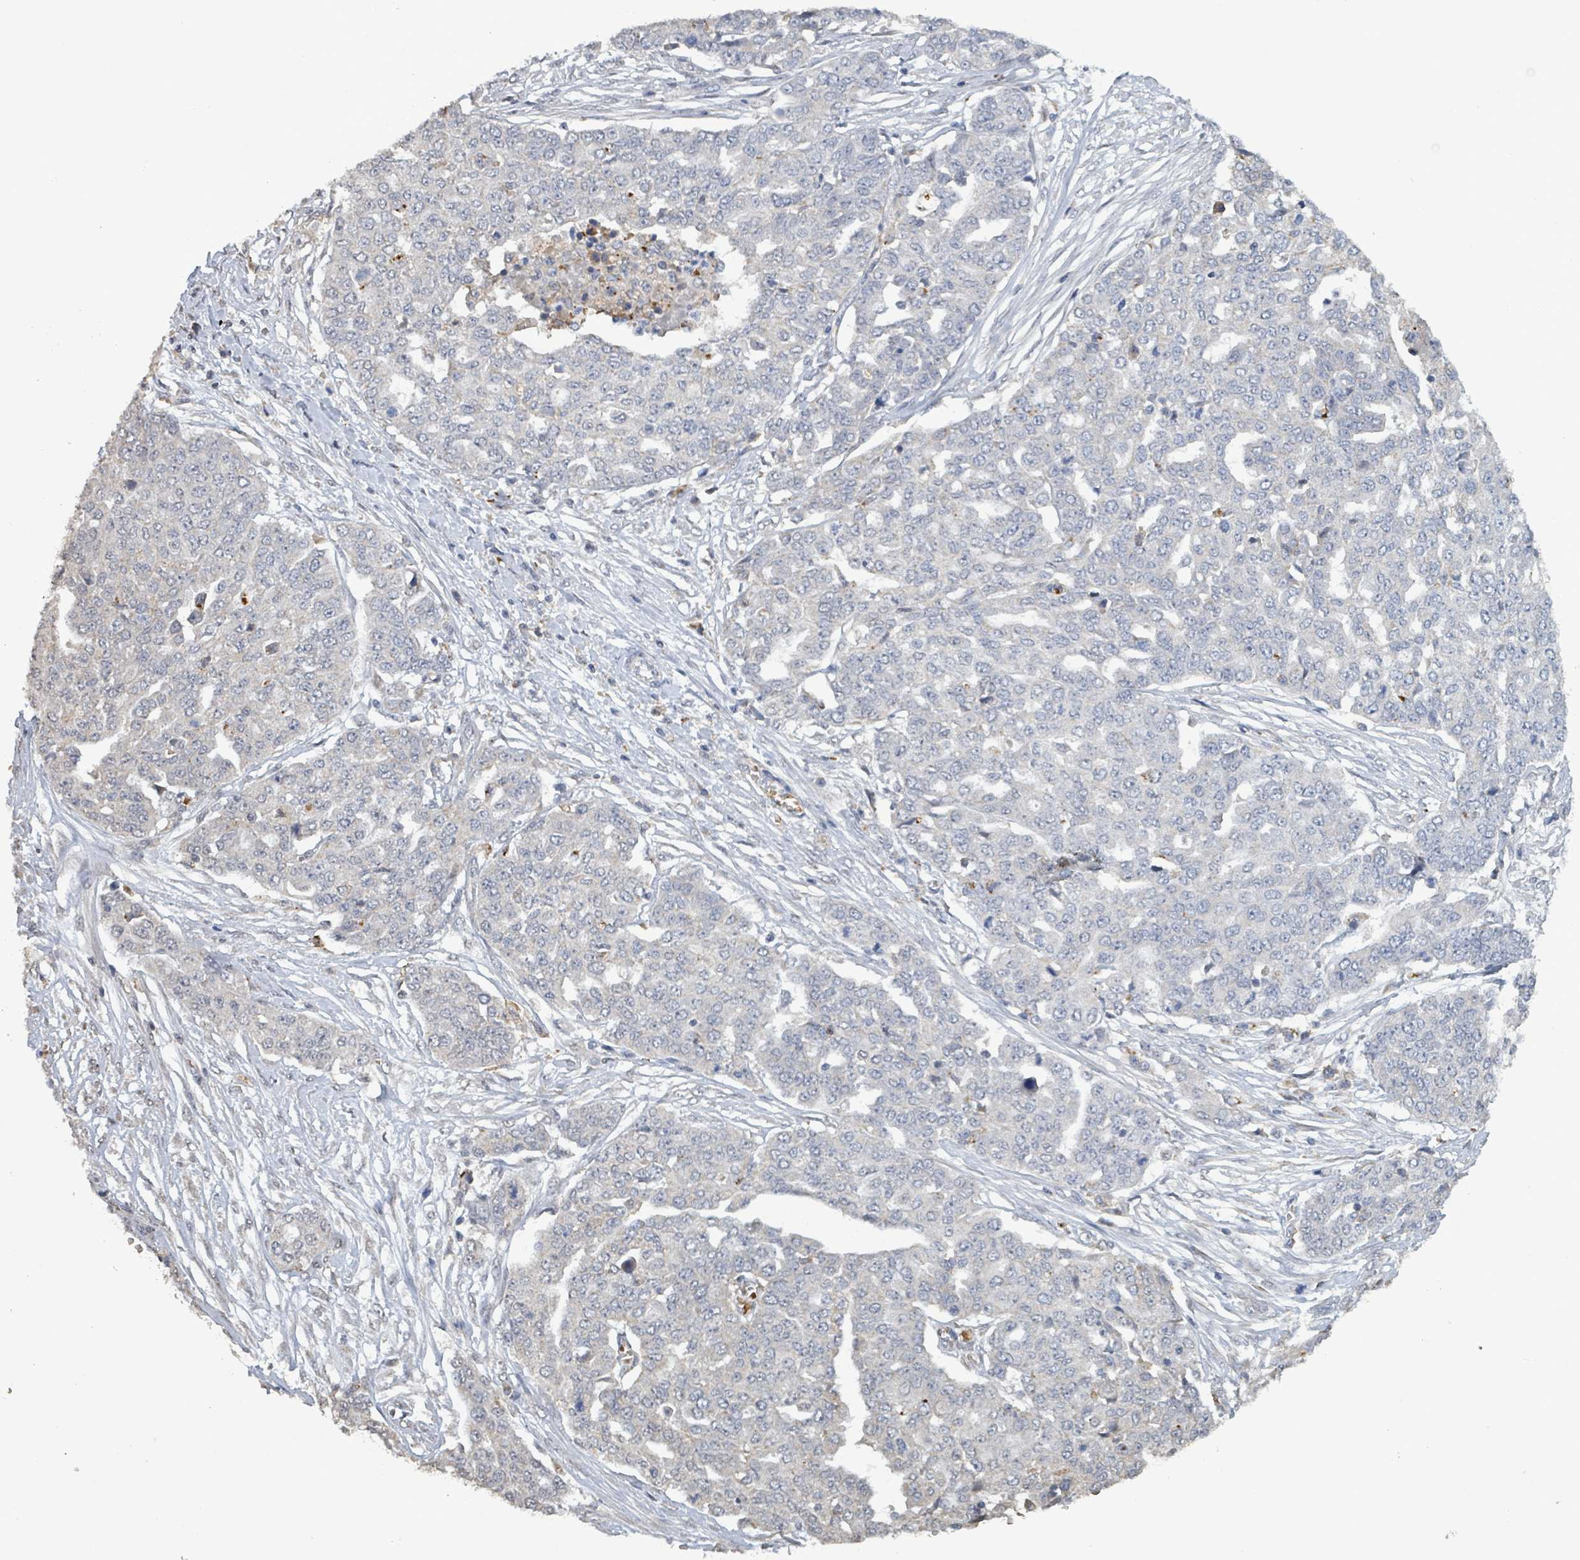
{"staining": {"intensity": "negative", "quantity": "none", "location": "none"}, "tissue": "ovarian cancer", "cell_type": "Tumor cells", "image_type": "cancer", "snomed": [{"axis": "morphology", "description": "Cystadenocarcinoma, serous, NOS"}, {"axis": "topography", "description": "Soft tissue"}, {"axis": "topography", "description": "Ovary"}], "caption": "There is no significant expression in tumor cells of ovarian serous cystadenocarcinoma.", "gene": "SEBOX", "patient": {"sex": "female", "age": 57}}